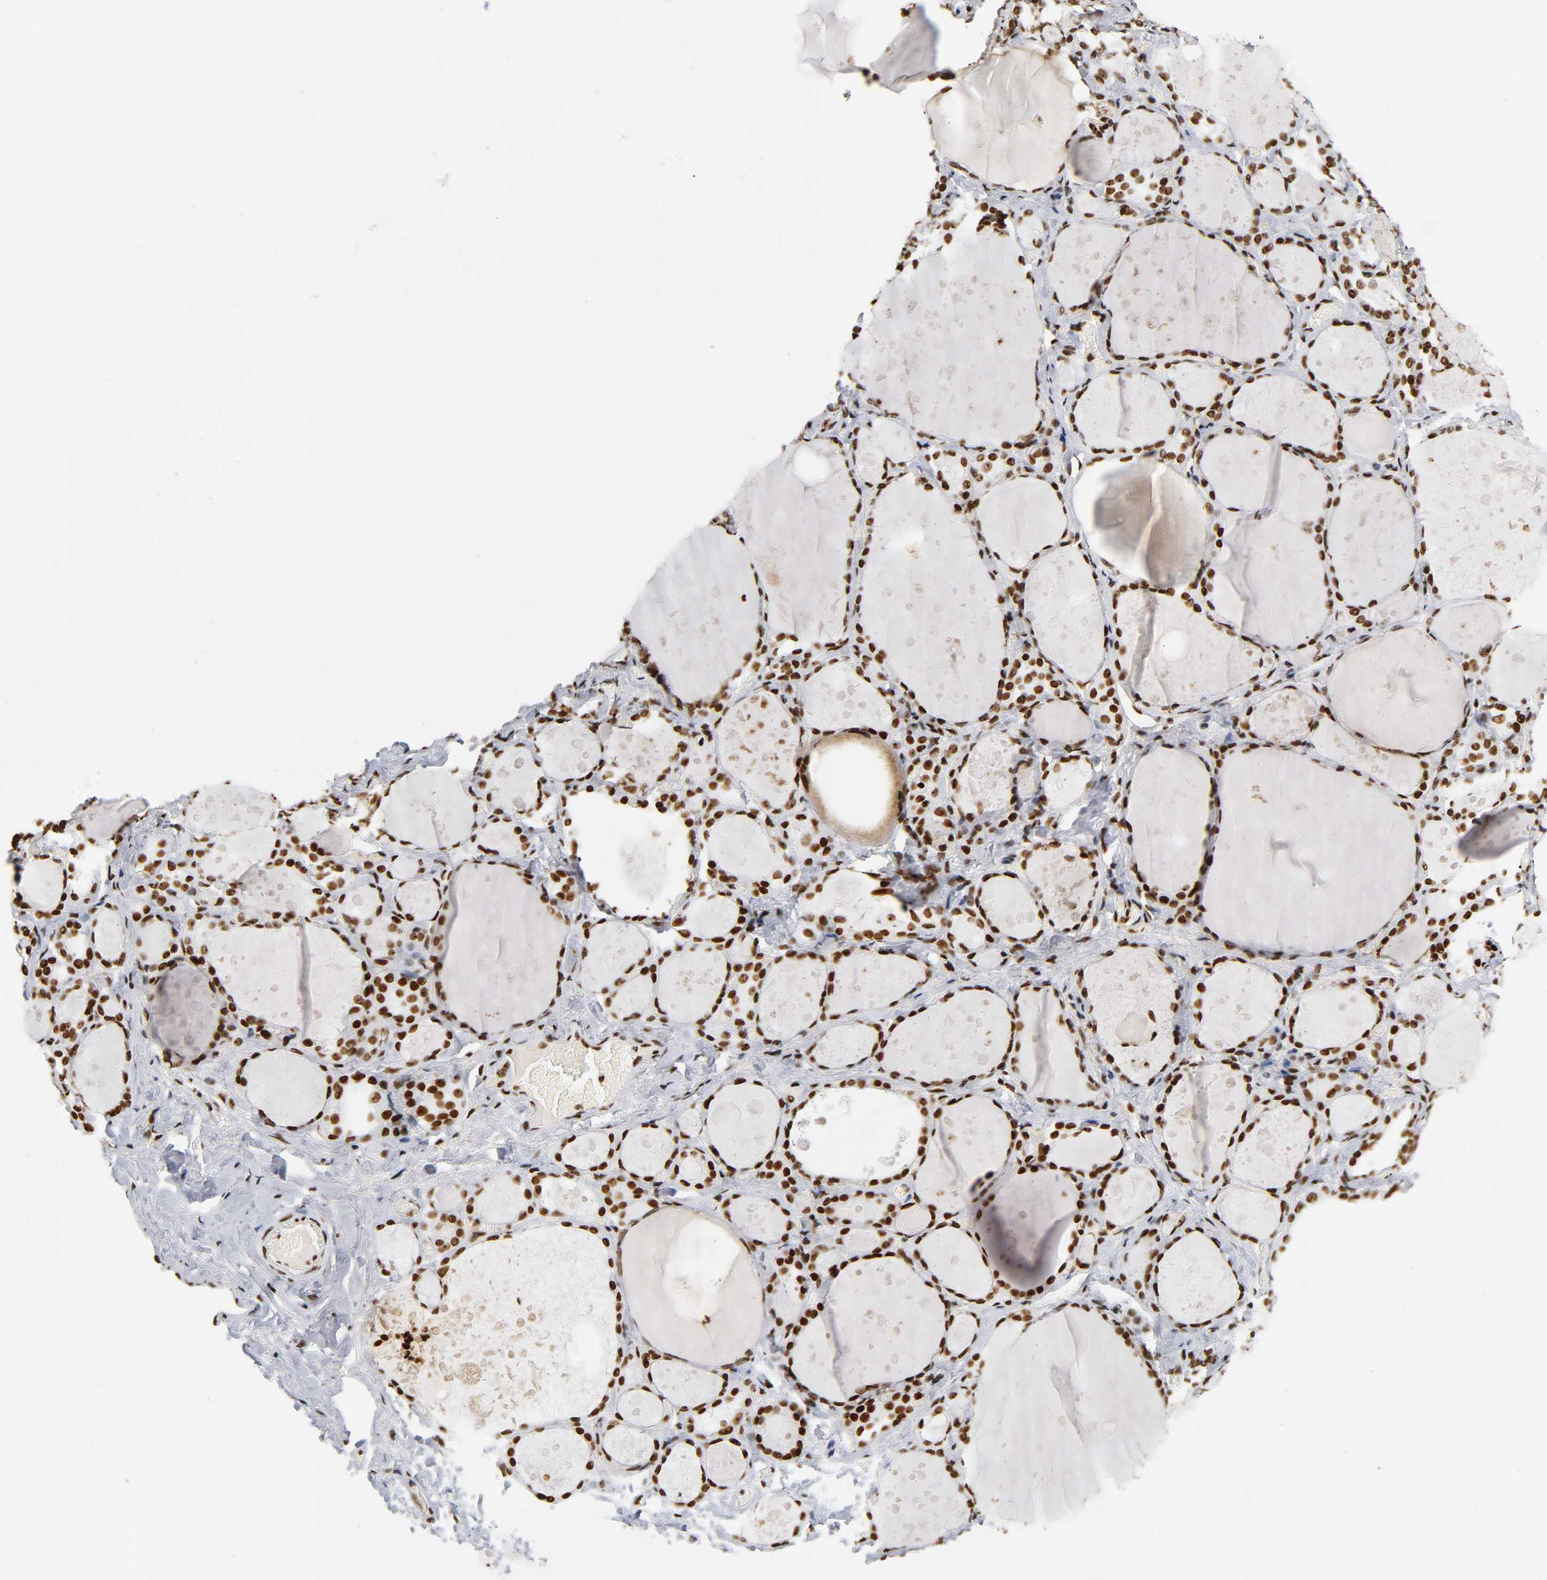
{"staining": {"intensity": "strong", "quantity": ">75%", "location": "nuclear"}, "tissue": "thyroid gland", "cell_type": "Glandular cells", "image_type": "normal", "snomed": [{"axis": "morphology", "description": "Normal tissue, NOS"}, {"axis": "topography", "description": "Thyroid gland"}], "caption": "Thyroid gland was stained to show a protein in brown. There is high levels of strong nuclear positivity in about >75% of glandular cells. Nuclei are stained in blue.", "gene": "UBTF", "patient": {"sex": "female", "age": 75}}